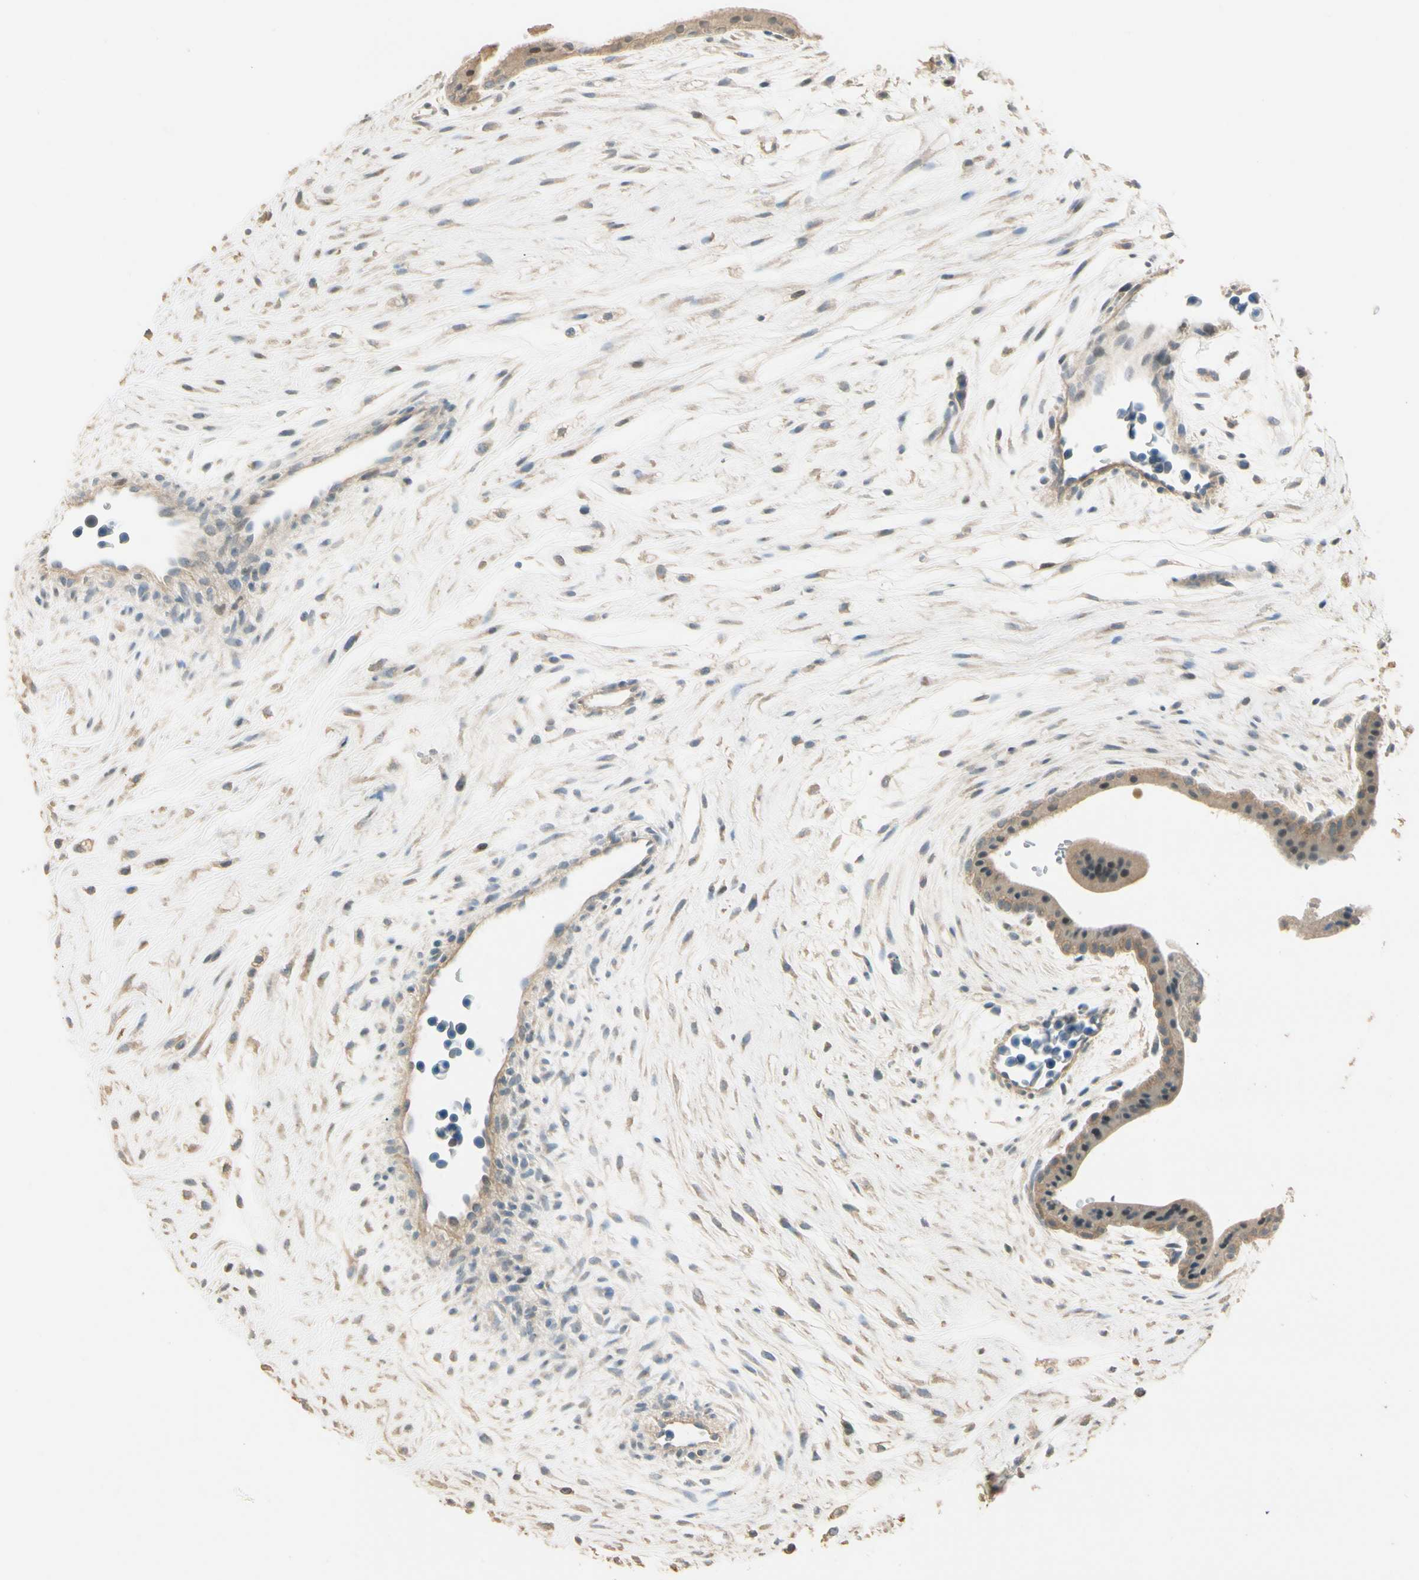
{"staining": {"intensity": "weak", "quantity": ">75%", "location": "cytoplasmic/membranous"}, "tissue": "placenta", "cell_type": "Decidual cells", "image_type": "normal", "snomed": [{"axis": "morphology", "description": "Normal tissue, NOS"}, {"axis": "topography", "description": "Placenta"}], "caption": "IHC photomicrograph of benign placenta: human placenta stained using immunohistochemistry (IHC) shows low levels of weak protein expression localized specifically in the cytoplasmic/membranous of decidual cells, appearing as a cytoplasmic/membranous brown color.", "gene": "PLXNA1", "patient": {"sex": "female", "age": 35}}